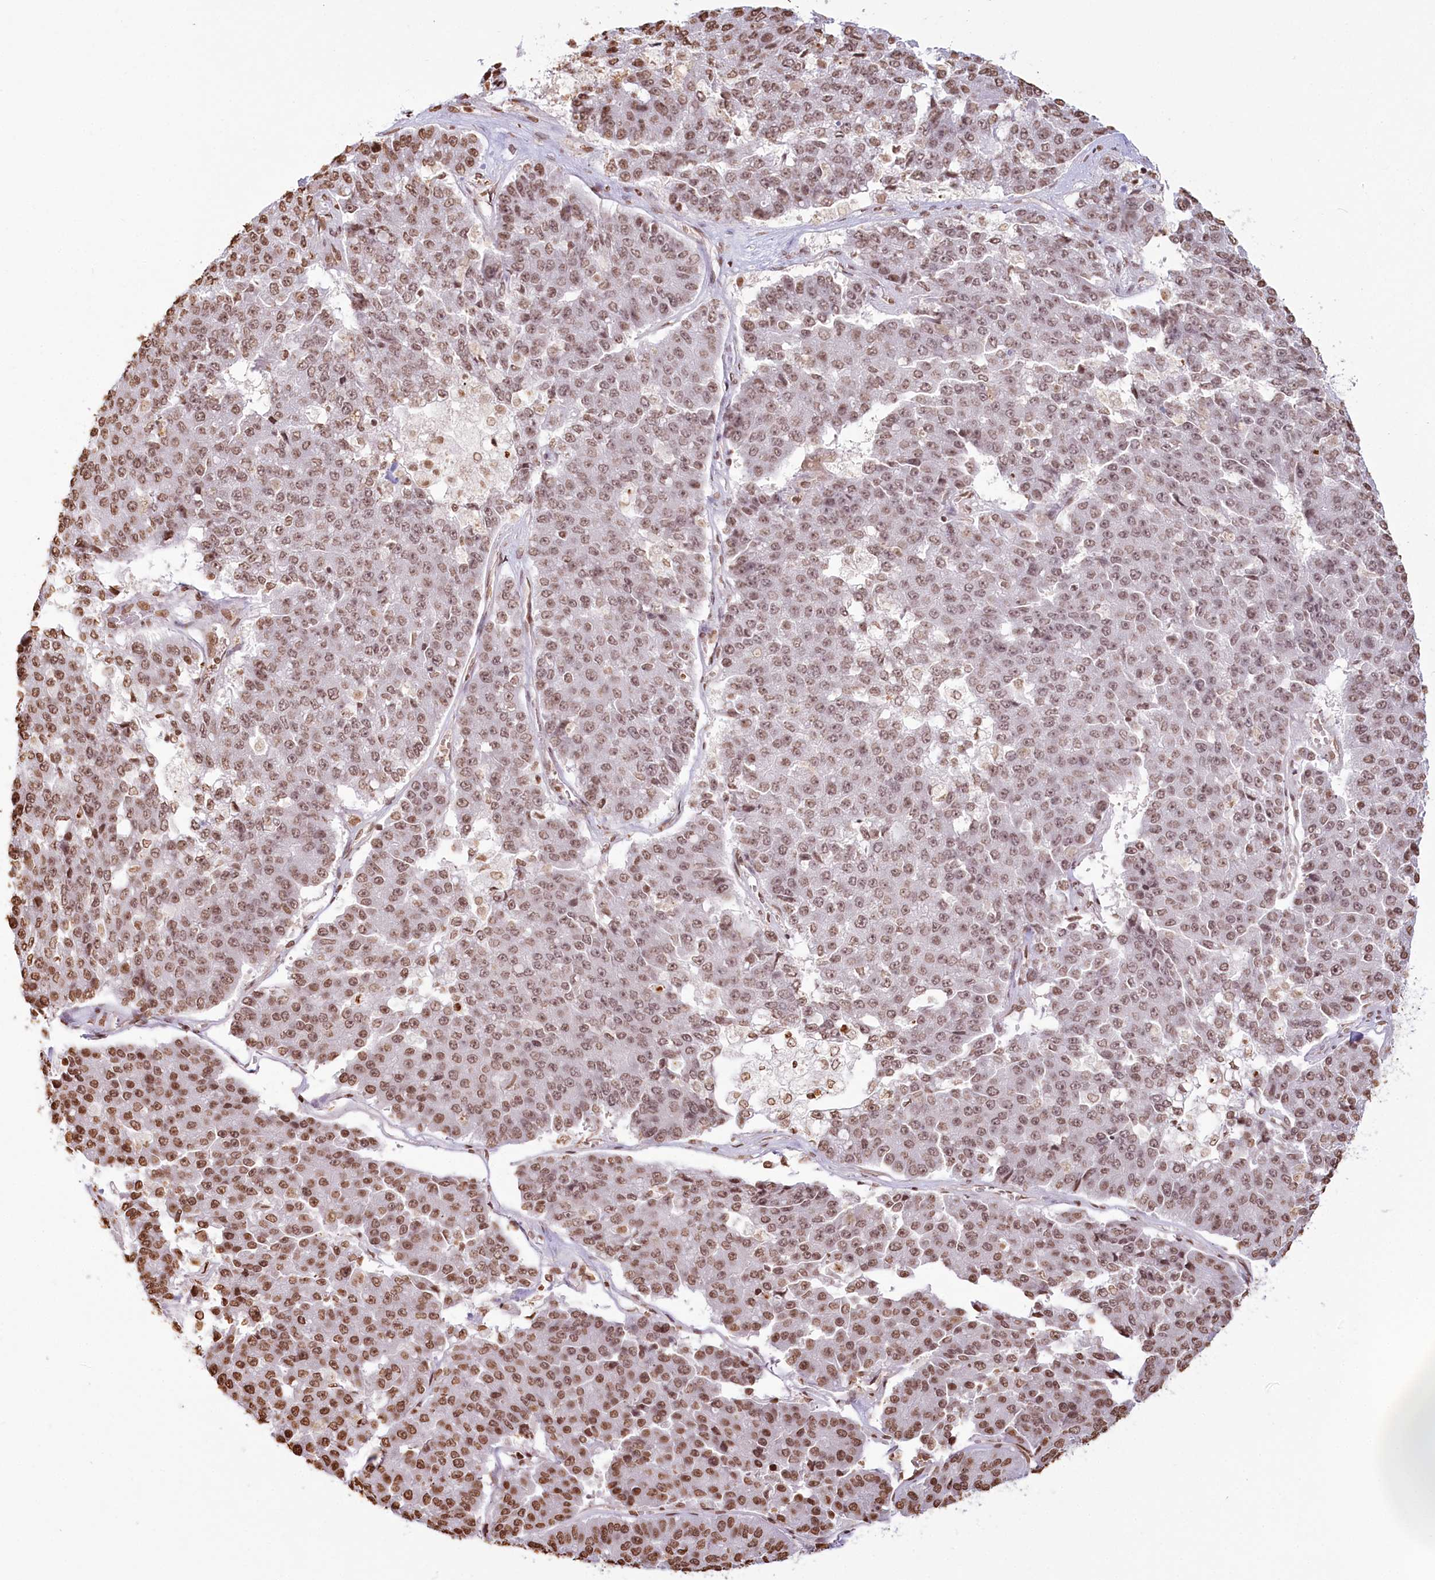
{"staining": {"intensity": "moderate", "quantity": ">75%", "location": "nuclear"}, "tissue": "pancreatic cancer", "cell_type": "Tumor cells", "image_type": "cancer", "snomed": [{"axis": "morphology", "description": "Adenocarcinoma, NOS"}, {"axis": "topography", "description": "Pancreas"}], "caption": "Immunohistochemical staining of human pancreatic cancer shows moderate nuclear protein positivity in about >75% of tumor cells. Immunohistochemistry stains the protein of interest in brown and the nuclei are stained blue.", "gene": "FAM13A", "patient": {"sex": "male", "age": 50}}